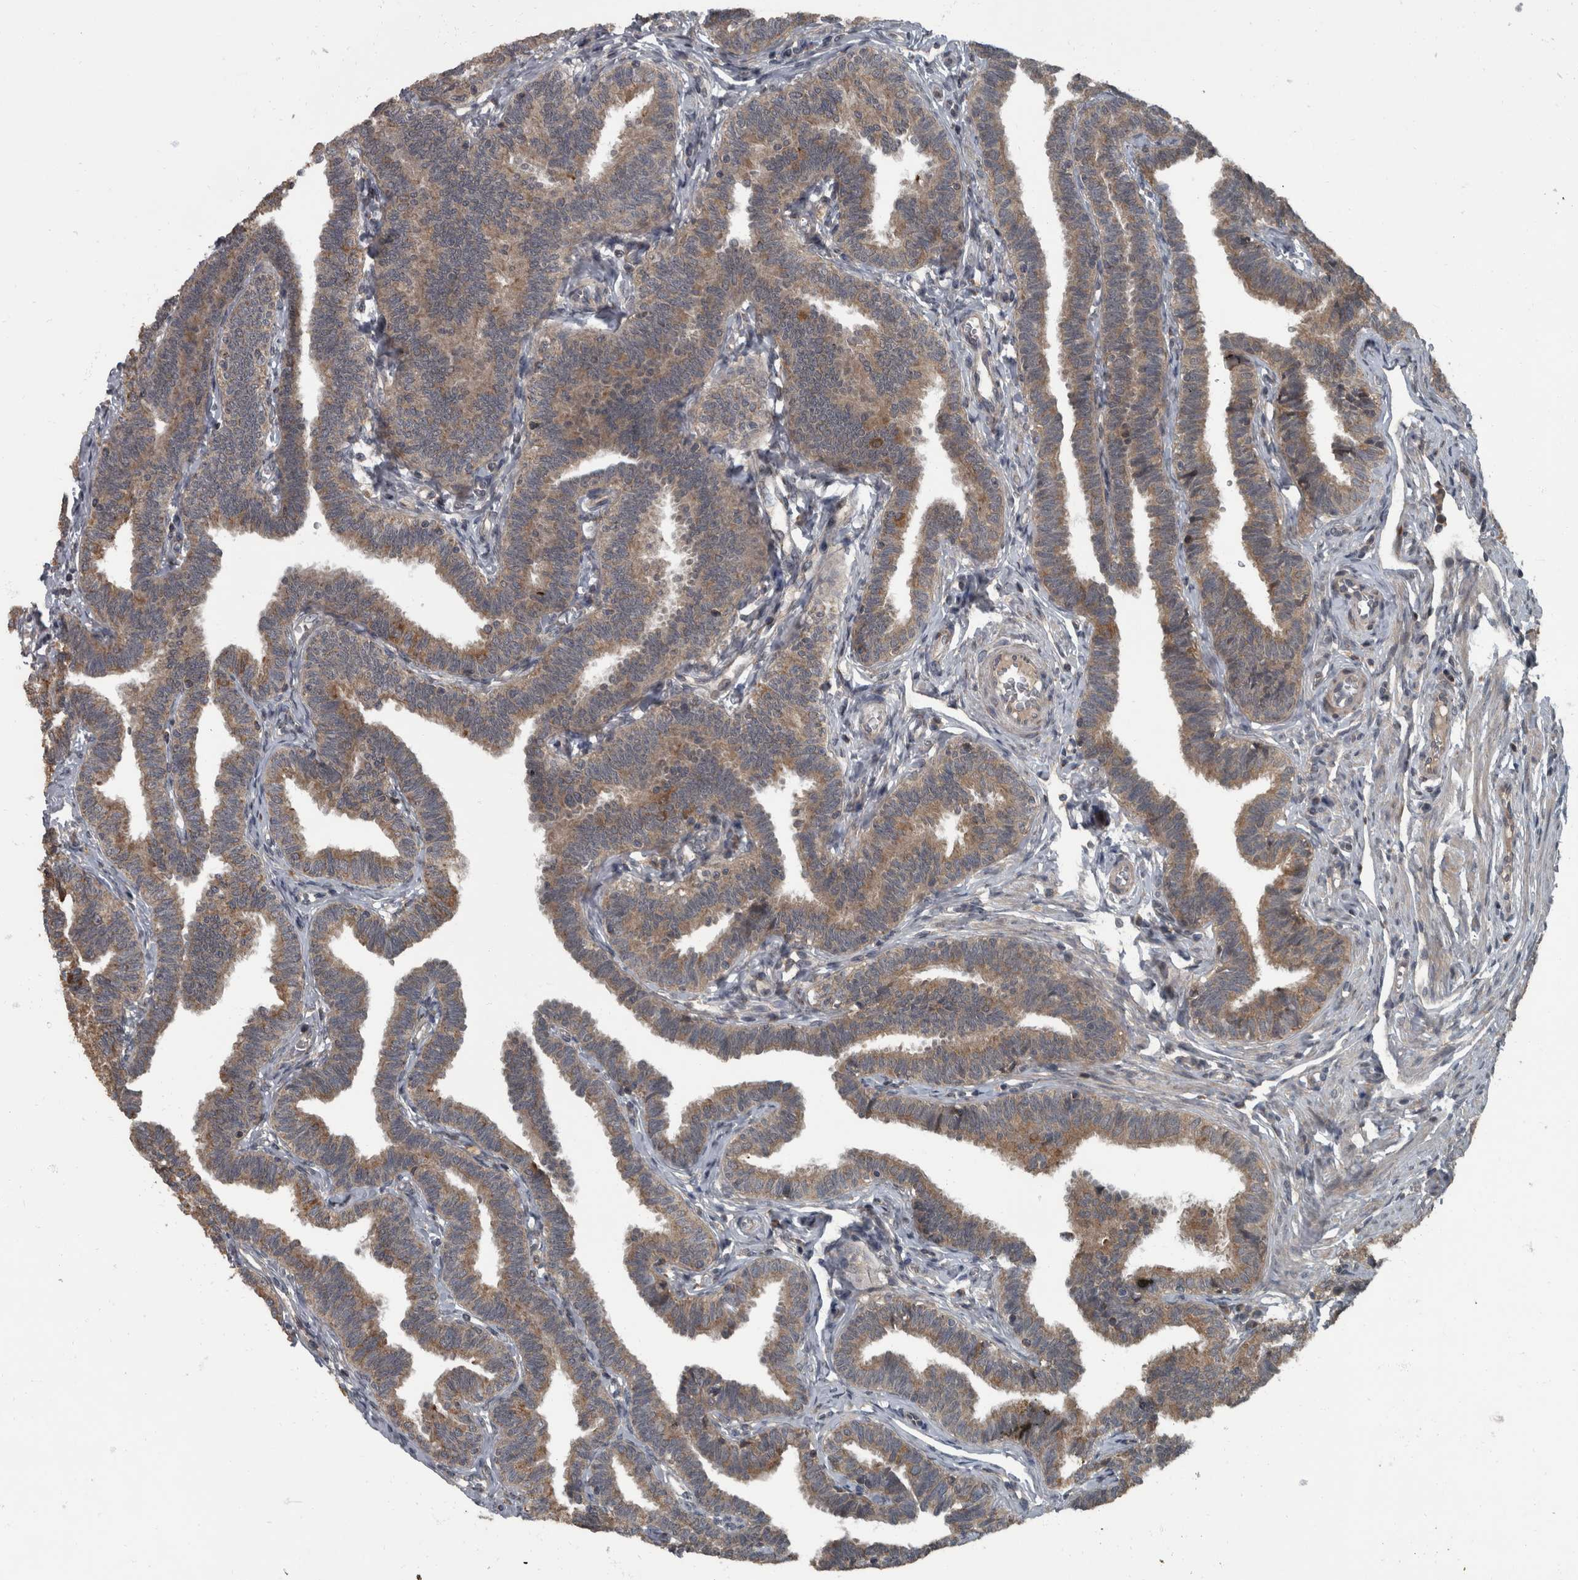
{"staining": {"intensity": "moderate", "quantity": ">75%", "location": "cytoplasmic/membranous"}, "tissue": "fallopian tube", "cell_type": "Glandular cells", "image_type": "normal", "snomed": [{"axis": "morphology", "description": "Normal tissue, NOS"}, {"axis": "topography", "description": "Fallopian tube"}, {"axis": "topography", "description": "Ovary"}], "caption": "A brown stain shows moderate cytoplasmic/membranous positivity of a protein in glandular cells of unremarkable human fallopian tube. (brown staining indicates protein expression, while blue staining denotes nuclei).", "gene": "RABGGTB", "patient": {"sex": "female", "age": 23}}